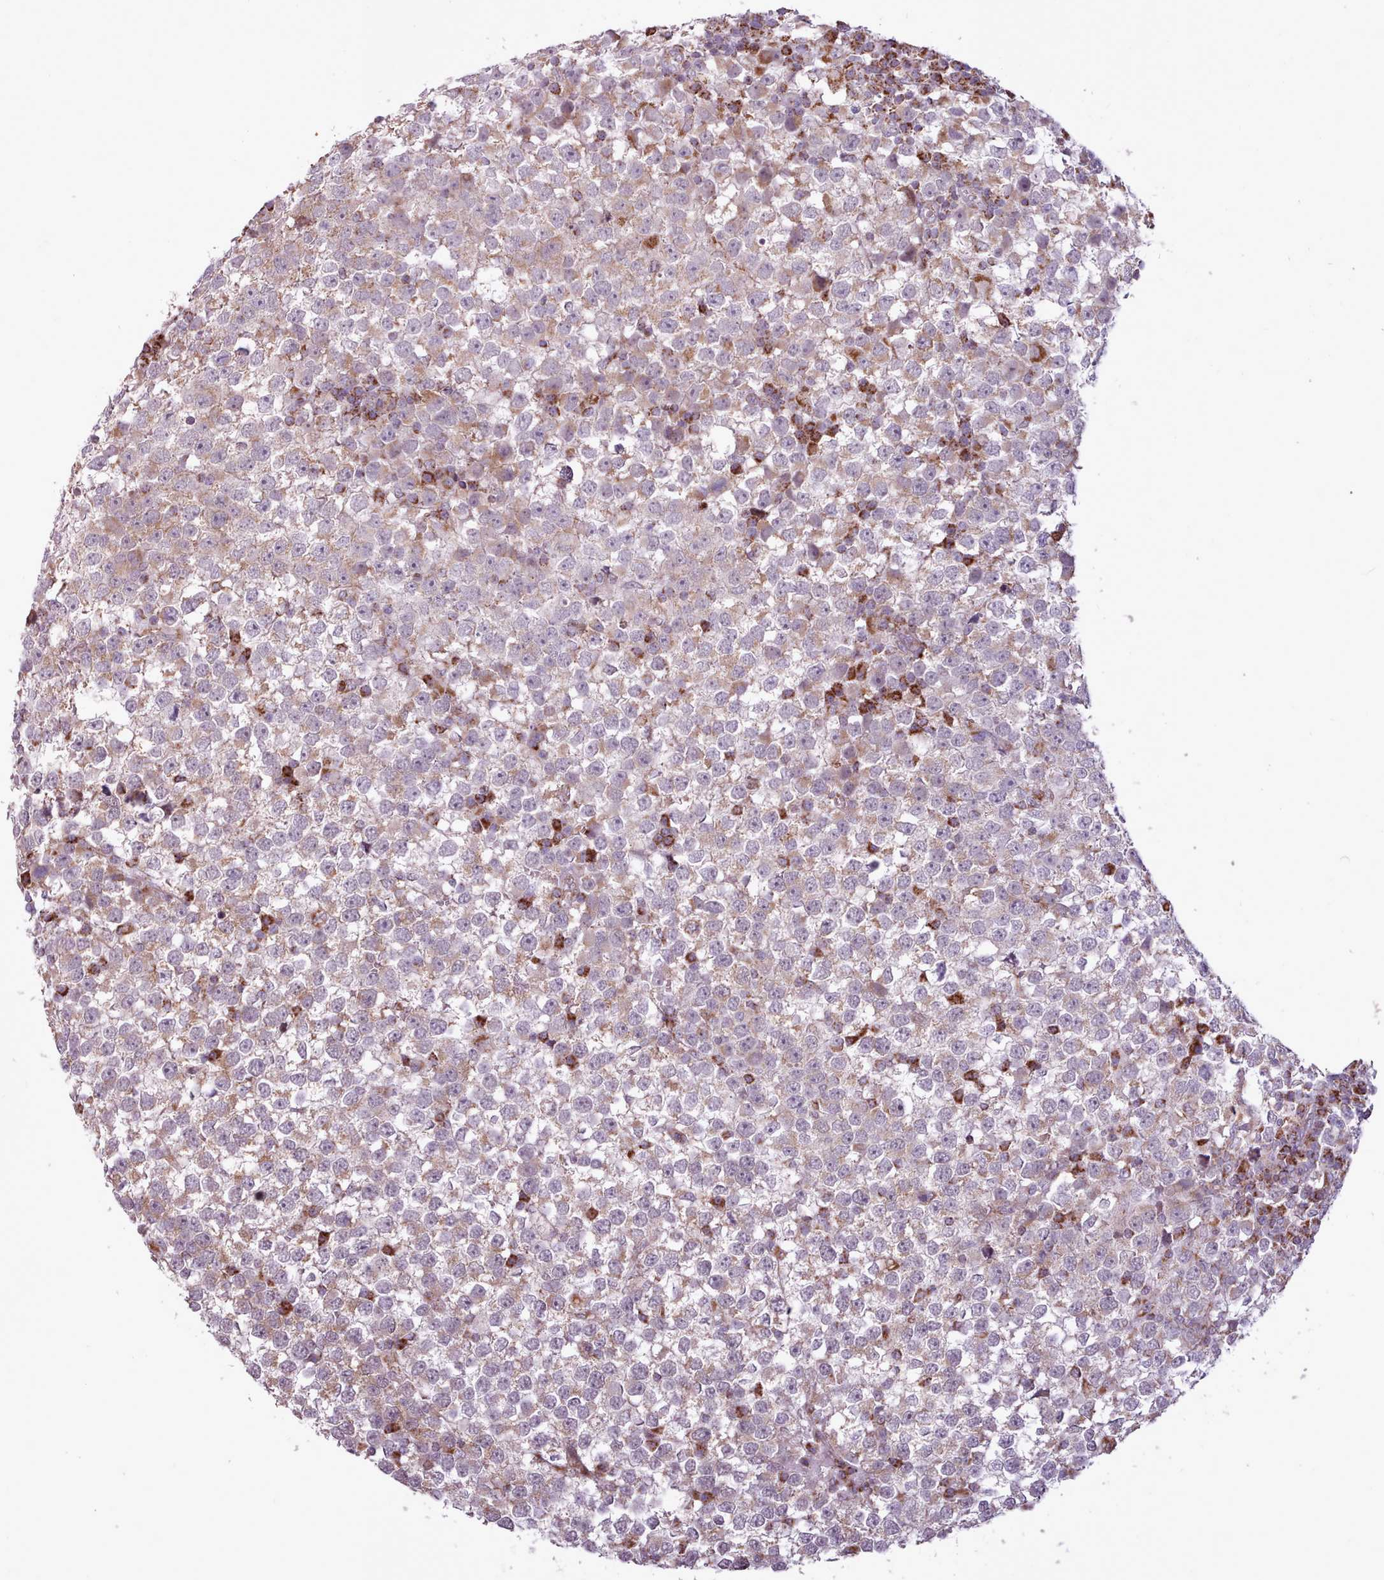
{"staining": {"intensity": "negative", "quantity": "none", "location": "none"}, "tissue": "testis cancer", "cell_type": "Tumor cells", "image_type": "cancer", "snomed": [{"axis": "morphology", "description": "Seminoma, NOS"}, {"axis": "topography", "description": "Testis"}], "caption": "An image of testis cancer (seminoma) stained for a protein shows no brown staining in tumor cells.", "gene": "LIN7C", "patient": {"sex": "male", "age": 65}}